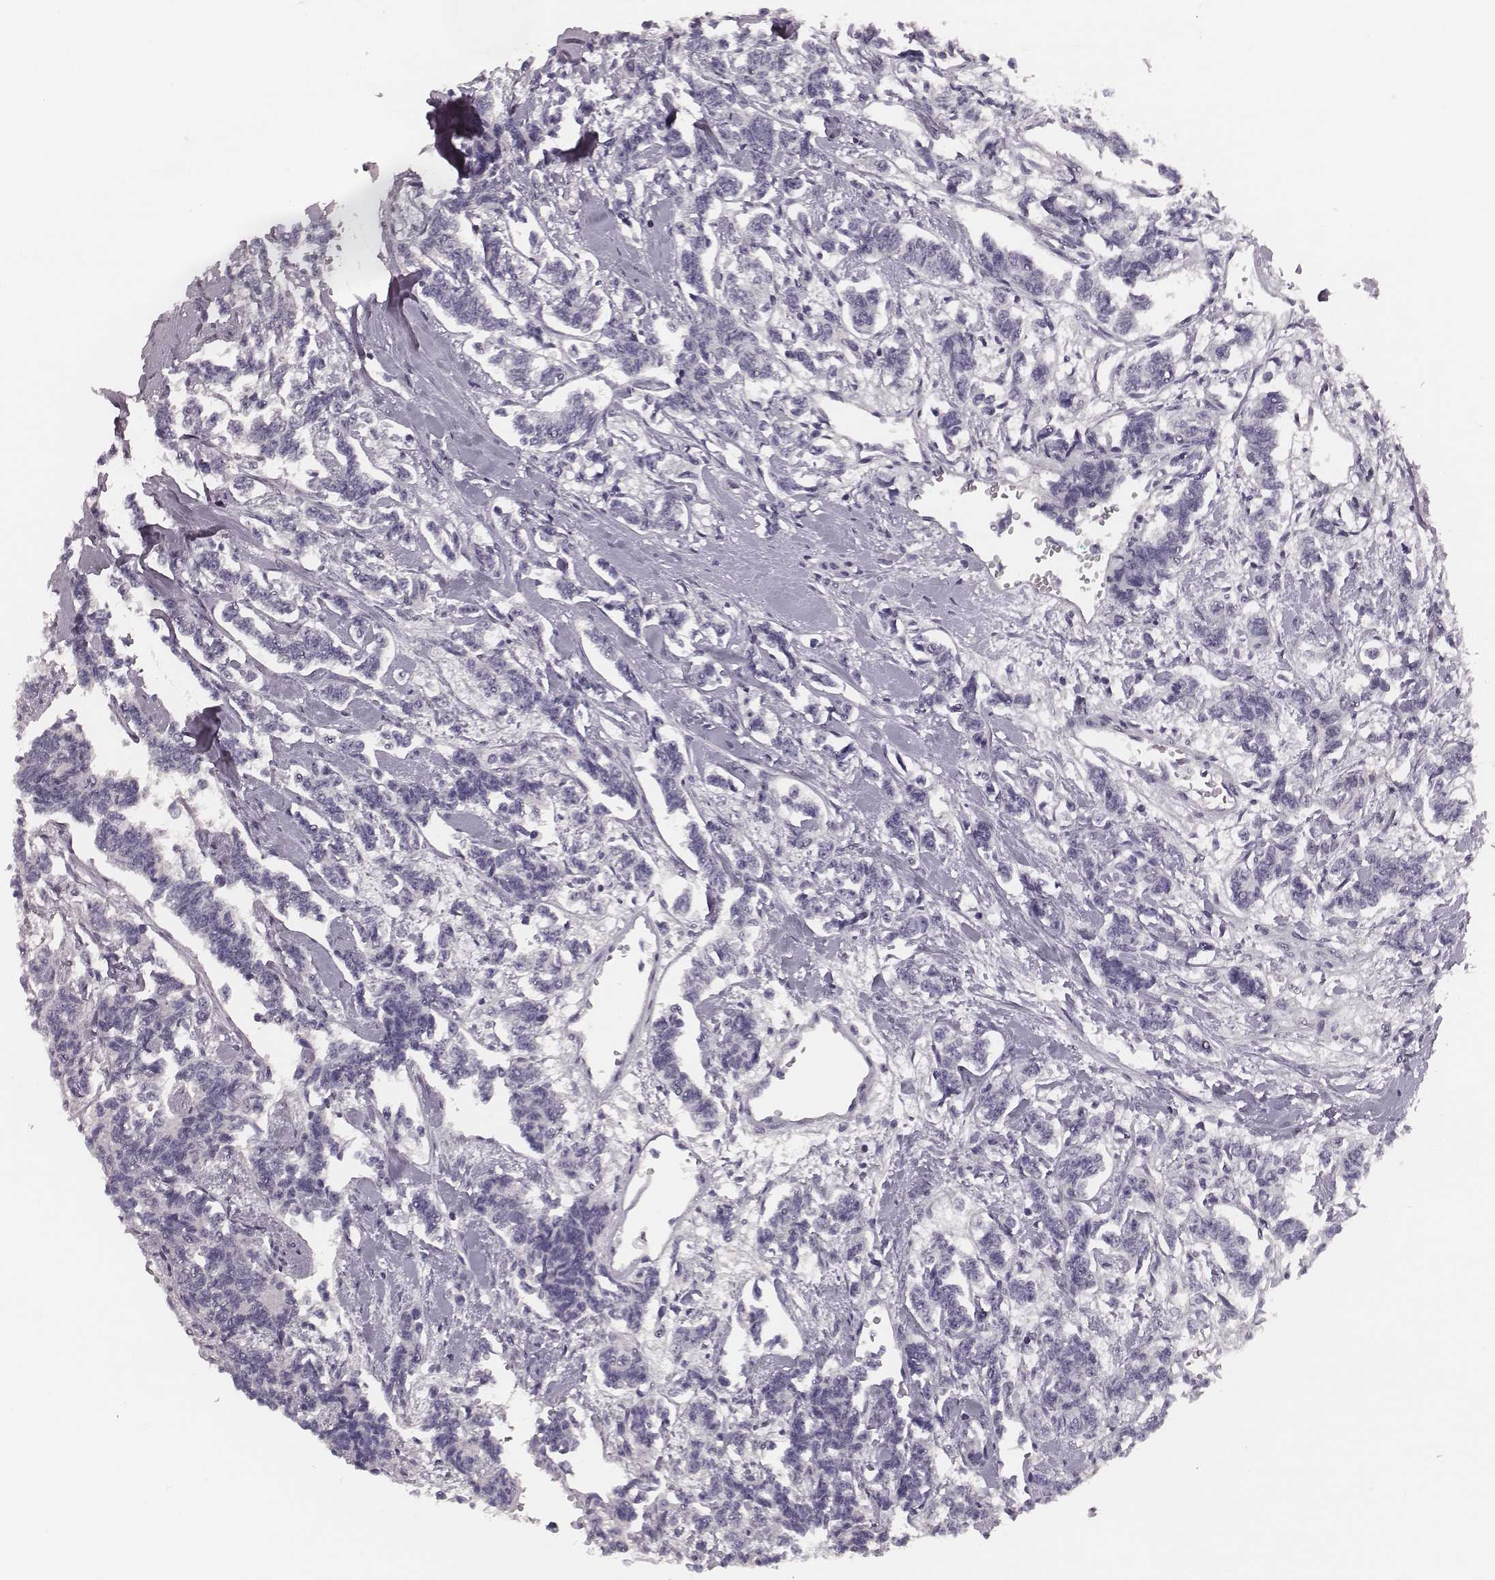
{"staining": {"intensity": "negative", "quantity": "none", "location": "none"}, "tissue": "carcinoid", "cell_type": "Tumor cells", "image_type": "cancer", "snomed": [{"axis": "morphology", "description": "Carcinoid, malignant, NOS"}, {"axis": "topography", "description": "Kidney"}], "caption": "Tumor cells show no significant protein staining in carcinoid. (Stains: DAB (3,3'-diaminobenzidine) immunohistochemistry (IHC) with hematoxylin counter stain, Microscopy: brightfield microscopy at high magnification).", "gene": "CSHL1", "patient": {"sex": "female", "age": 41}}